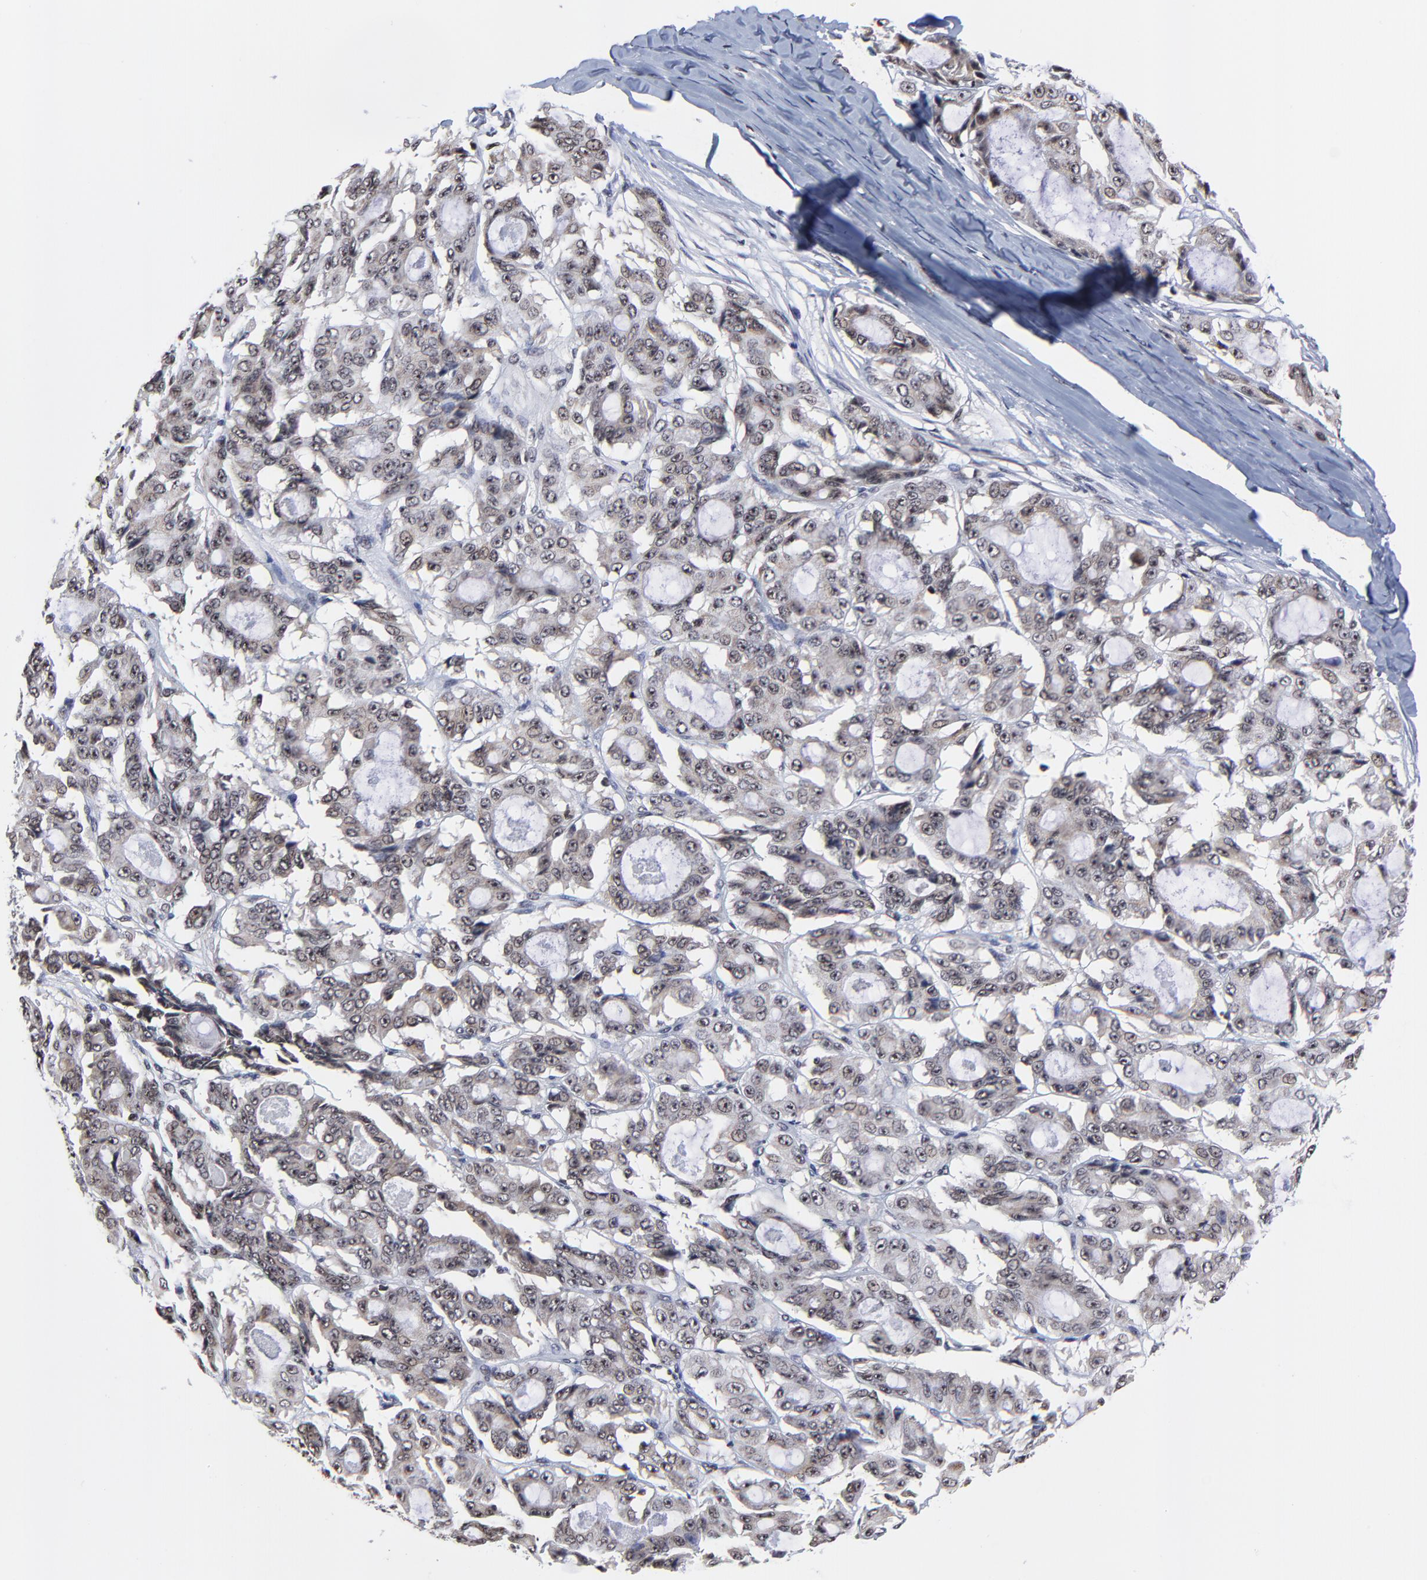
{"staining": {"intensity": "weak", "quantity": ">75%", "location": "cytoplasmic/membranous,nuclear"}, "tissue": "ovarian cancer", "cell_type": "Tumor cells", "image_type": "cancer", "snomed": [{"axis": "morphology", "description": "Carcinoma, endometroid"}, {"axis": "topography", "description": "Ovary"}], "caption": "This histopathology image reveals immunohistochemistry (IHC) staining of human endometroid carcinoma (ovarian), with low weak cytoplasmic/membranous and nuclear positivity in about >75% of tumor cells.", "gene": "ZNF777", "patient": {"sex": "female", "age": 61}}